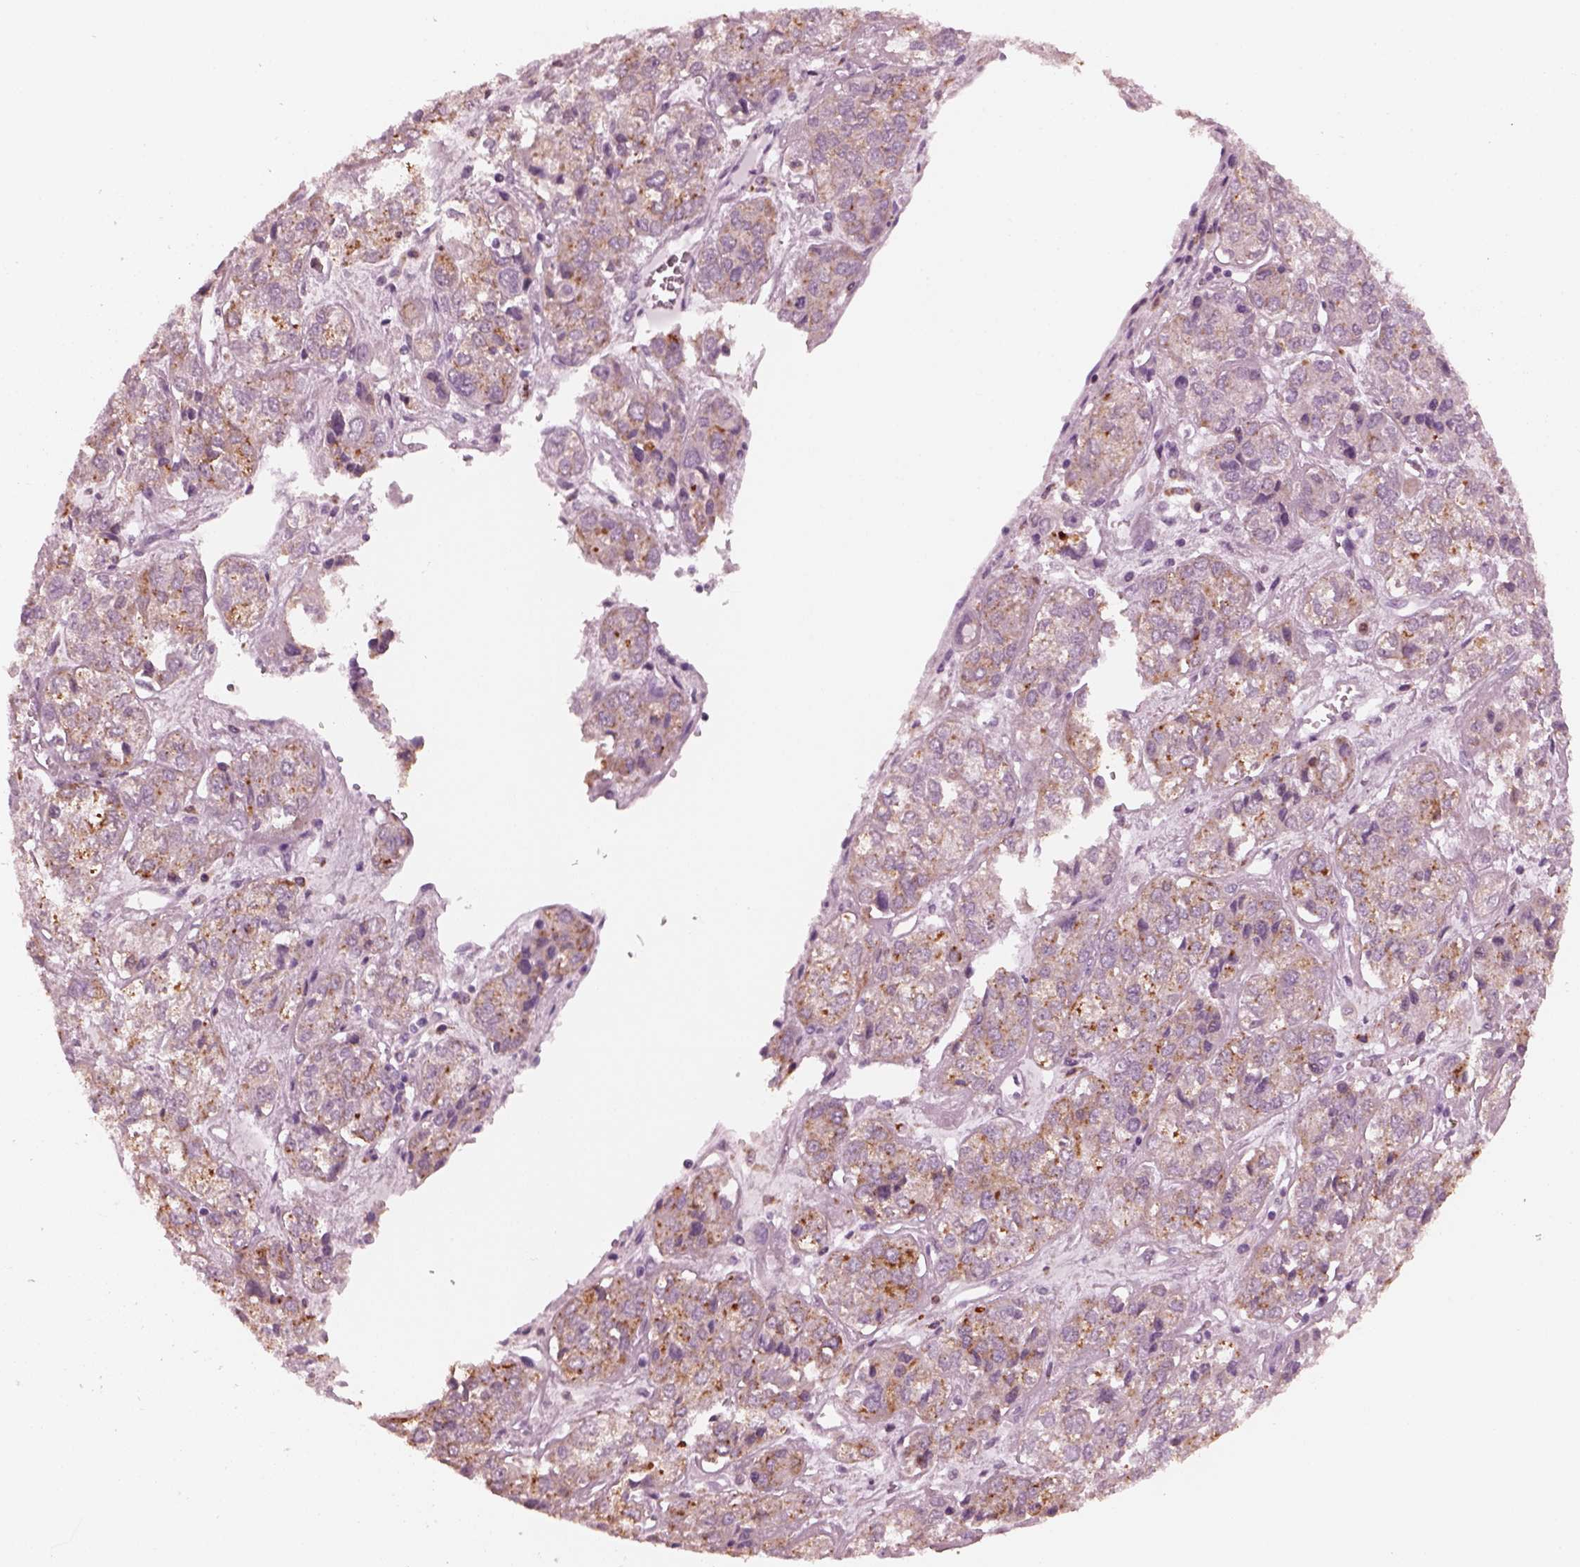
{"staining": {"intensity": "moderate", "quantity": "<25%", "location": "cytoplasmic/membranous"}, "tissue": "ovarian cancer", "cell_type": "Tumor cells", "image_type": "cancer", "snomed": [{"axis": "morphology", "description": "Carcinoma, endometroid"}, {"axis": "topography", "description": "Ovary"}], "caption": "Brown immunohistochemical staining in human ovarian endometroid carcinoma displays moderate cytoplasmic/membranous staining in approximately <25% of tumor cells.", "gene": "SLAMF8", "patient": {"sex": "female", "age": 64}}